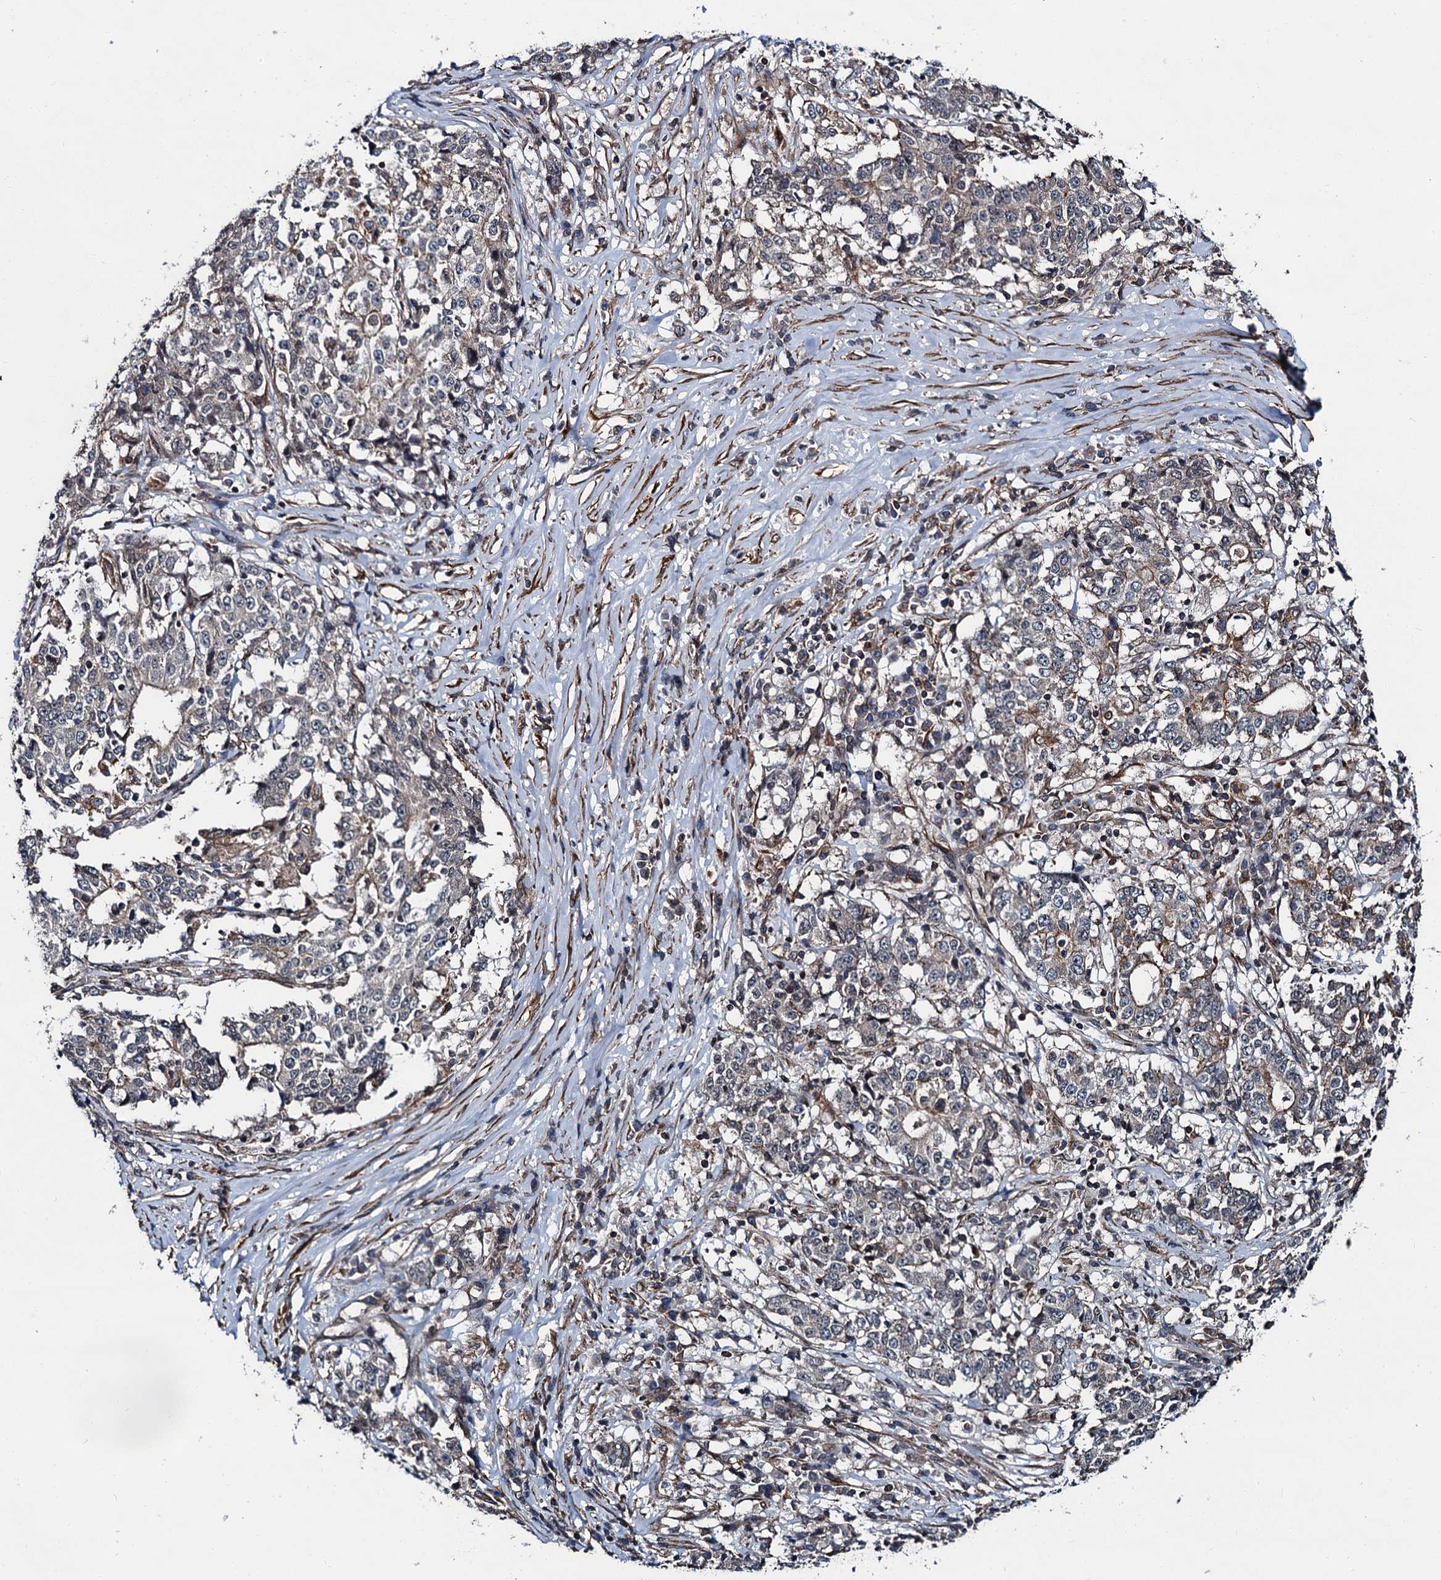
{"staining": {"intensity": "moderate", "quantity": "<25%", "location": "cytoplasmic/membranous"}, "tissue": "stomach cancer", "cell_type": "Tumor cells", "image_type": "cancer", "snomed": [{"axis": "morphology", "description": "Adenocarcinoma, NOS"}, {"axis": "topography", "description": "Stomach"}], "caption": "Adenocarcinoma (stomach) stained with a brown dye shows moderate cytoplasmic/membranous positive expression in approximately <25% of tumor cells.", "gene": "ZFYVE19", "patient": {"sex": "male", "age": 59}}